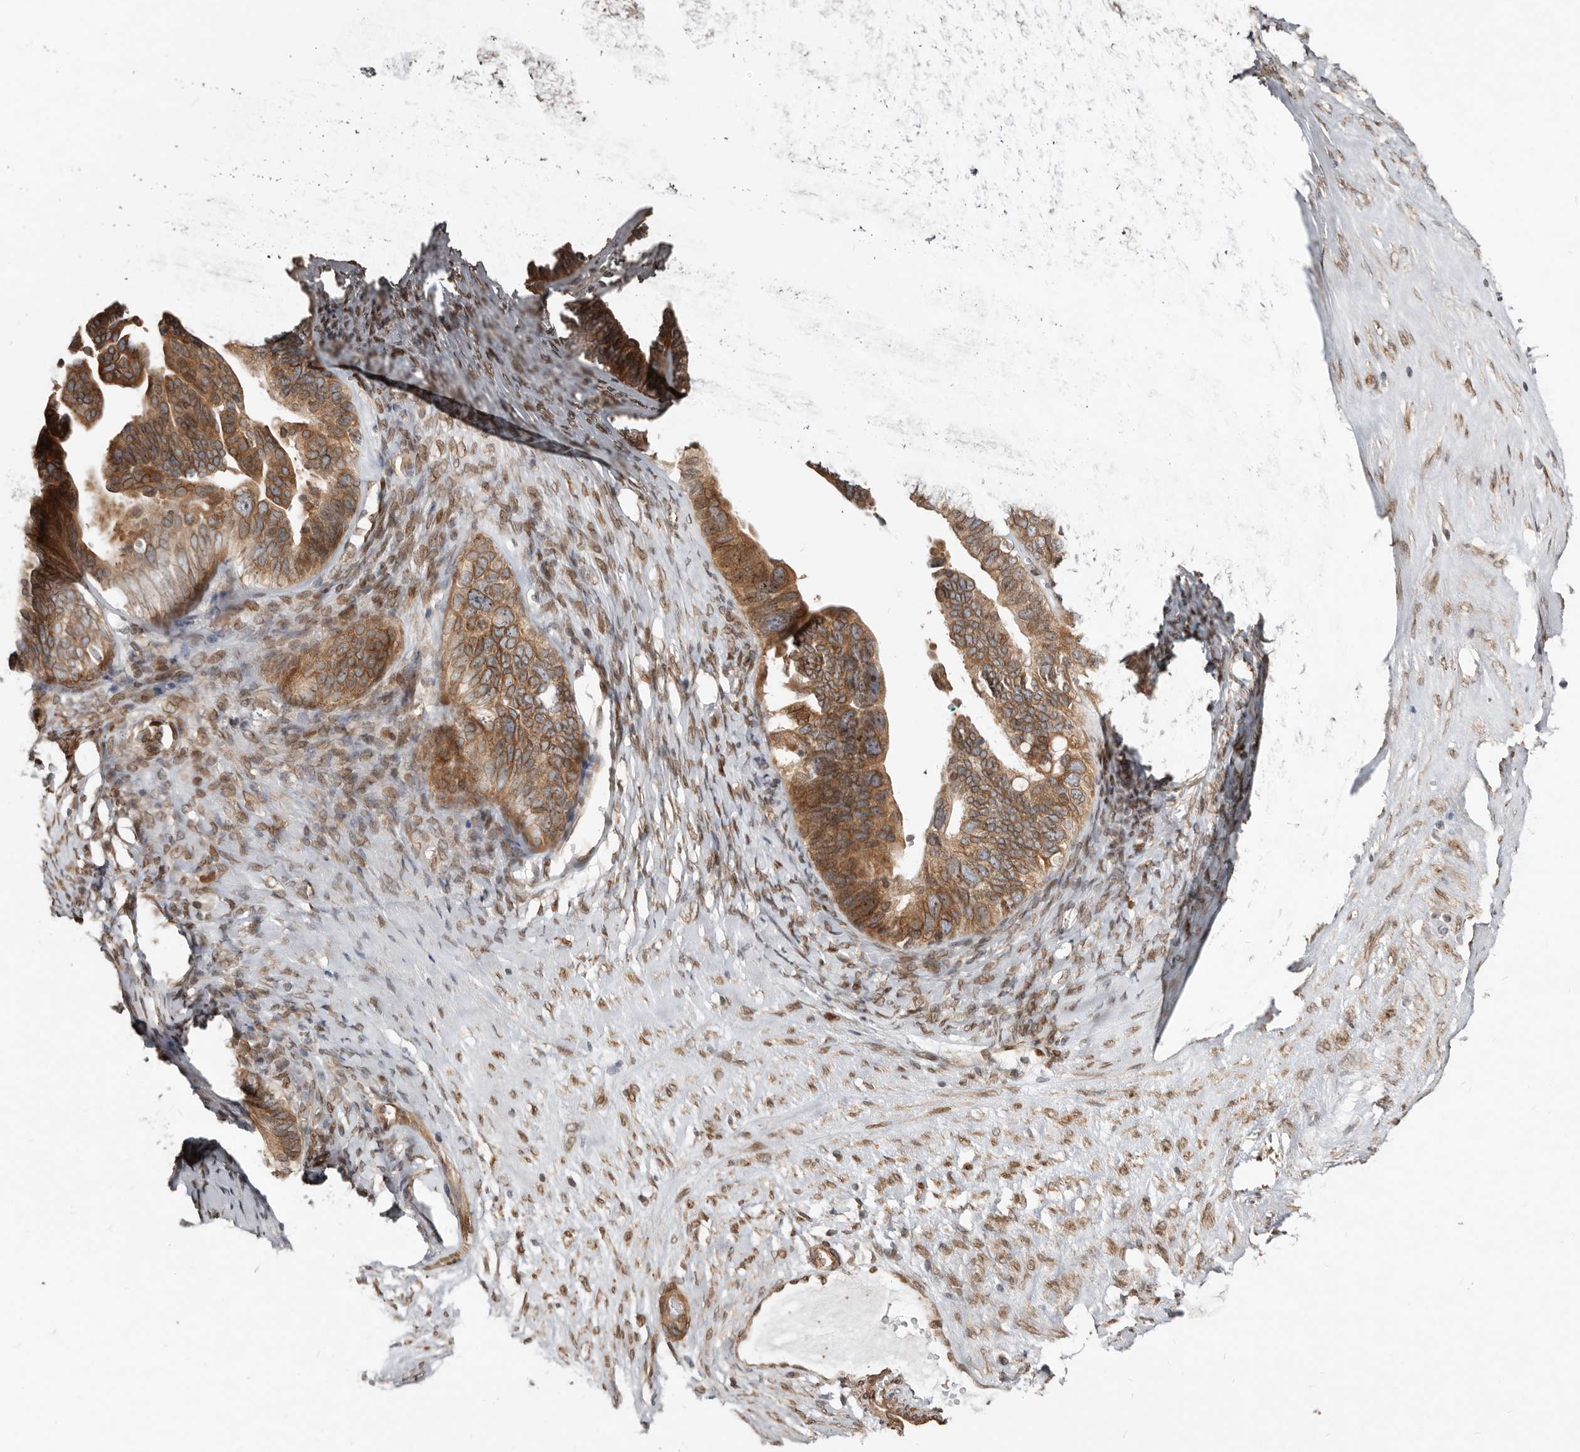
{"staining": {"intensity": "moderate", "quantity": ">75%", "location": "cytoplasmic/membranous,nuclear"}, "tissue": "ovarian cancer", "cell_type": "Tumor cells", "image_type": "cancer", "snomed": [{"axis": "morphology", "description": "Cystadenocarcinoma, serous, NOS"}, {"axis": "topography", "description": "Ovary"}], "caption": "Serous cystadenocarcinoma (ovarian) stained with a brown dye demonstrates moderate cytoplasmic/membranous and nuclear positive staining in approximately >75% of tumor cells.", "gene": "NUP153", "patient": {"sex": "female", "age": 56}}